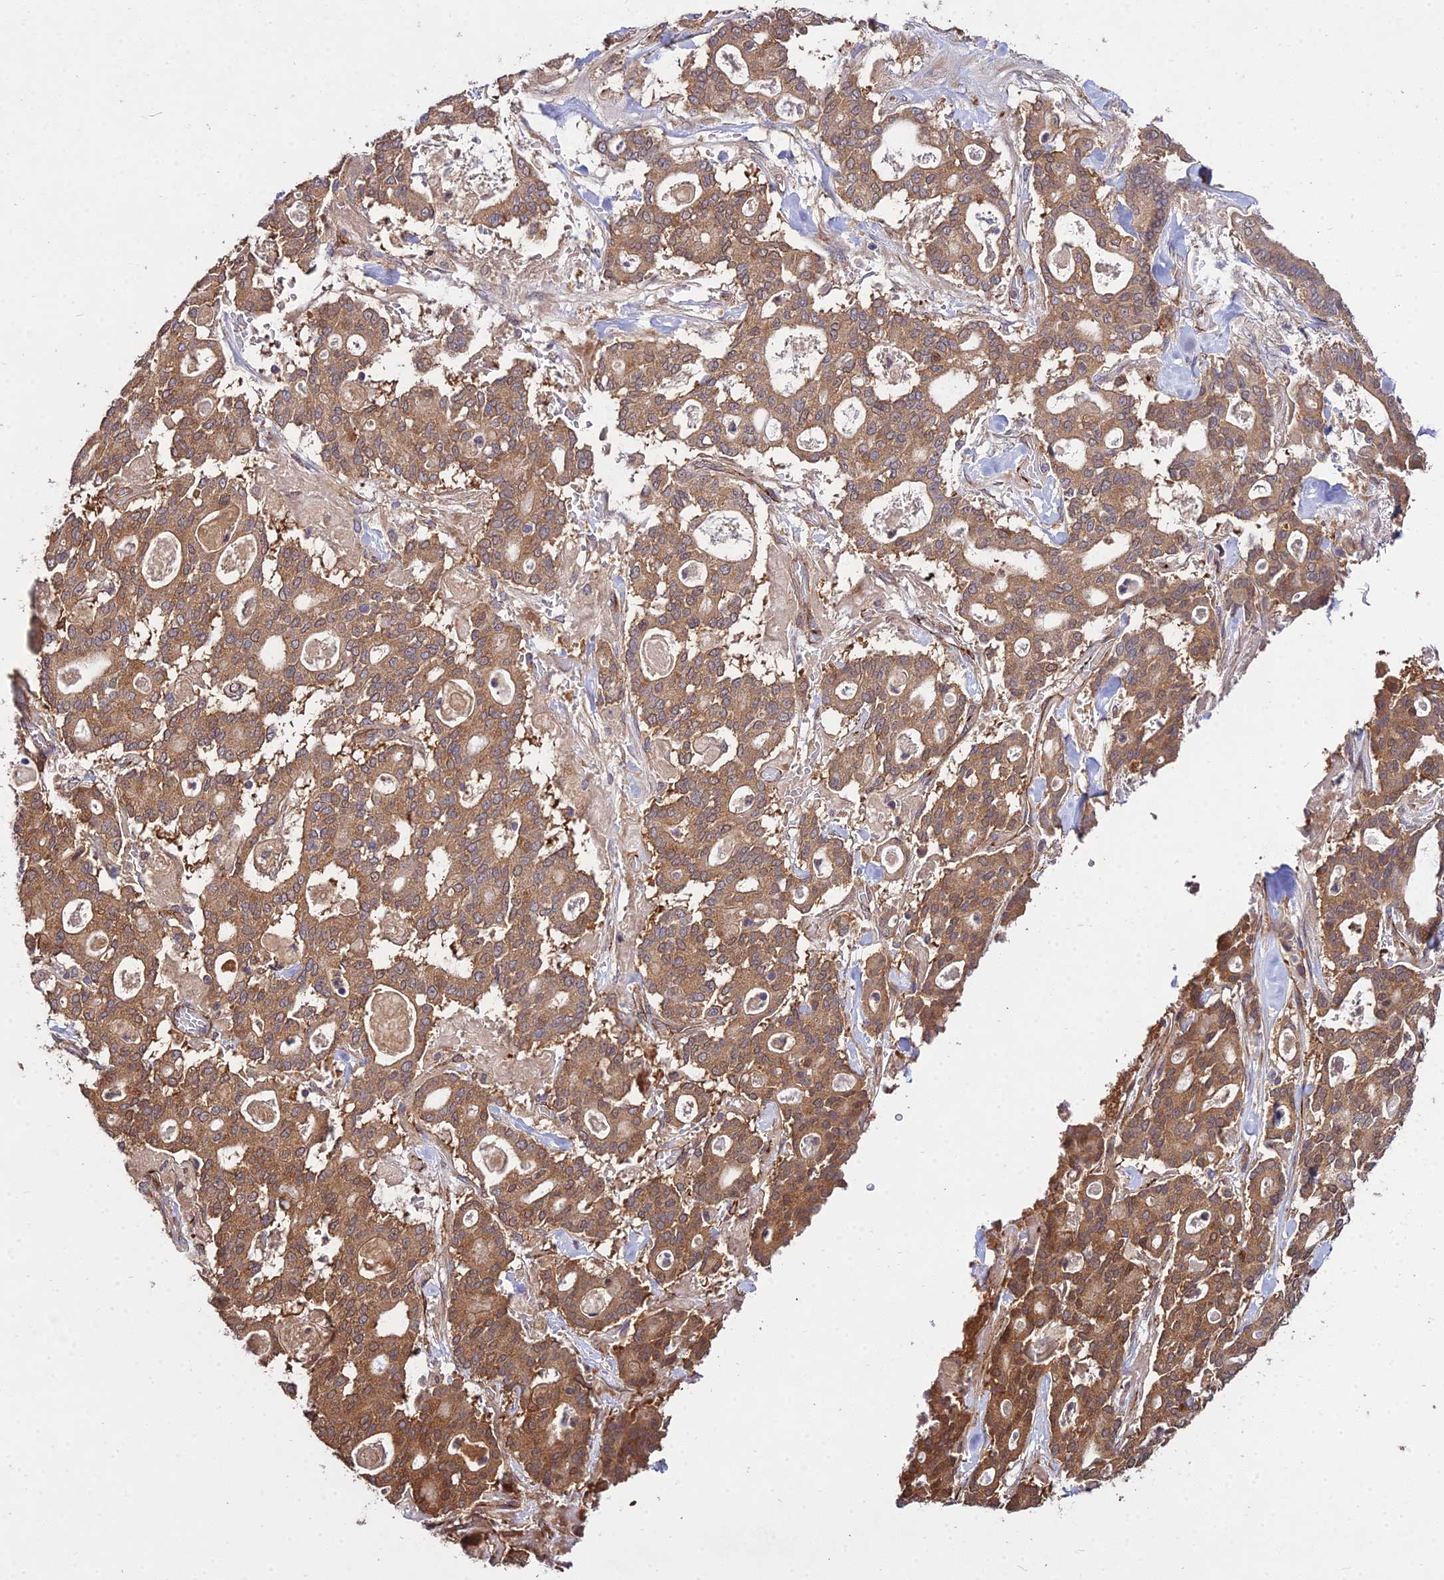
{"staining": {"intensity": "moderate", "quantity": ">75%", "location": "cytoplasmic/membranous"}, "tissue": "pancreatic cancer", "cell_type": "Tumor cells", "image_type": "cancer", "snomed": [{"axis": "morphology", "description": "Adenocarcinoma, NOS"}, {"axis": "topography", "description": "Pancreas"}], "caption": "Immunohistochemistry of adenocarcinoma (pancreatic) reveals medium levels of moderate cytoplasmic/membranous staining in about >75% of tumor cells.", "gene": "GRTP1", "patient": {"sex": "male", "age": 63}}